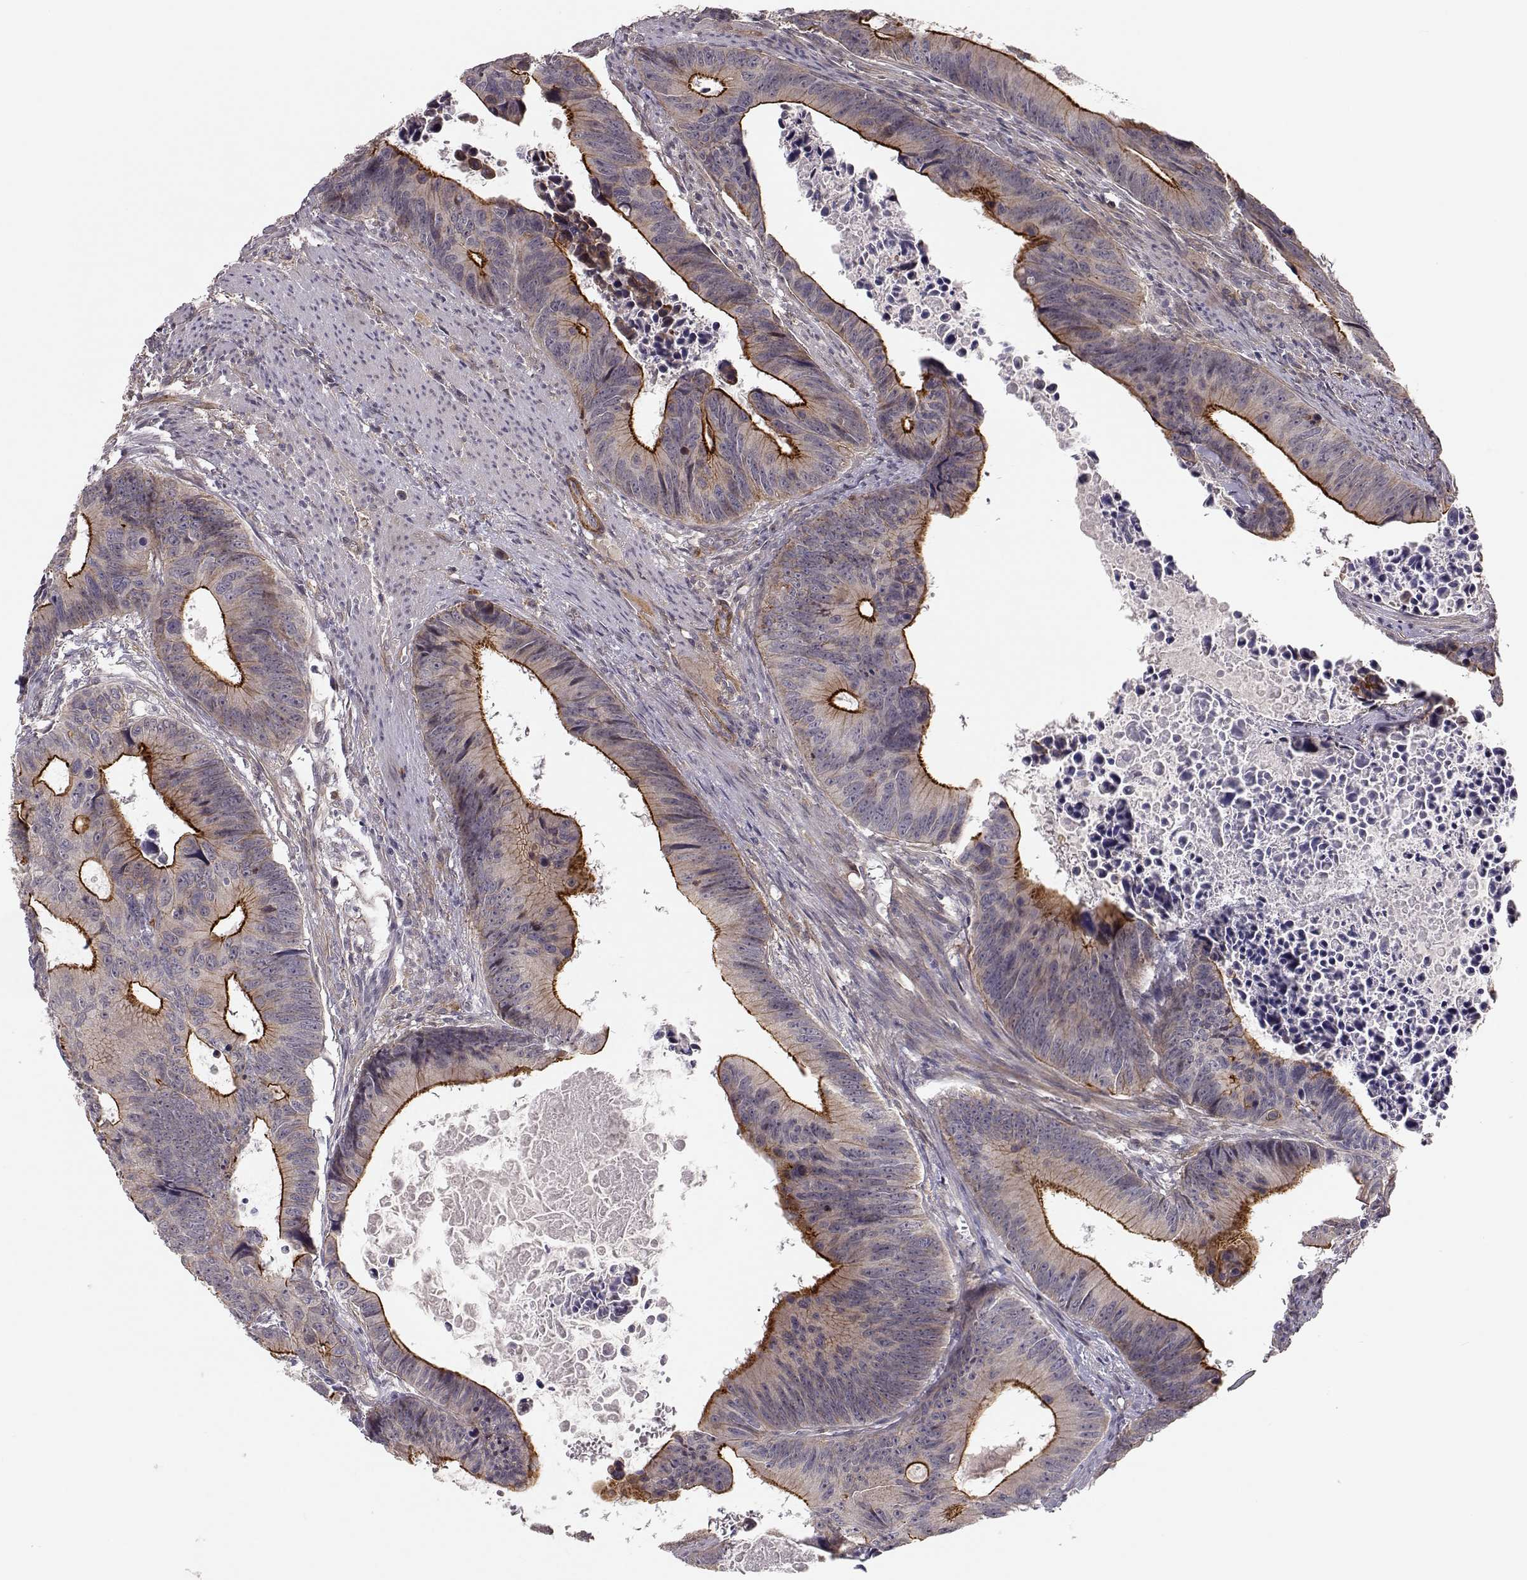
{"staining": {"intensity": "strong", "quantity": "<25%", "location": "cytoplasmic/membranous"}, "tissue": "colorectal cancer", "cell_type": "Tumor cells", "image_type": "cancer", "snomed": [{"axis": "morphology", "description": "Adenocarcinoma, NOS"}, {"axis": "topography", "description": "Colon"}], "caption": "IHC image of adenocarcinoma (colorectal) stained for a protein (brown), which displays medium levels of strong cytoplasmic/membranous expression in about <25% of tumor cells.", "gene": "PLEKHG3", "patient": {"sex": "female", "age": 87}}